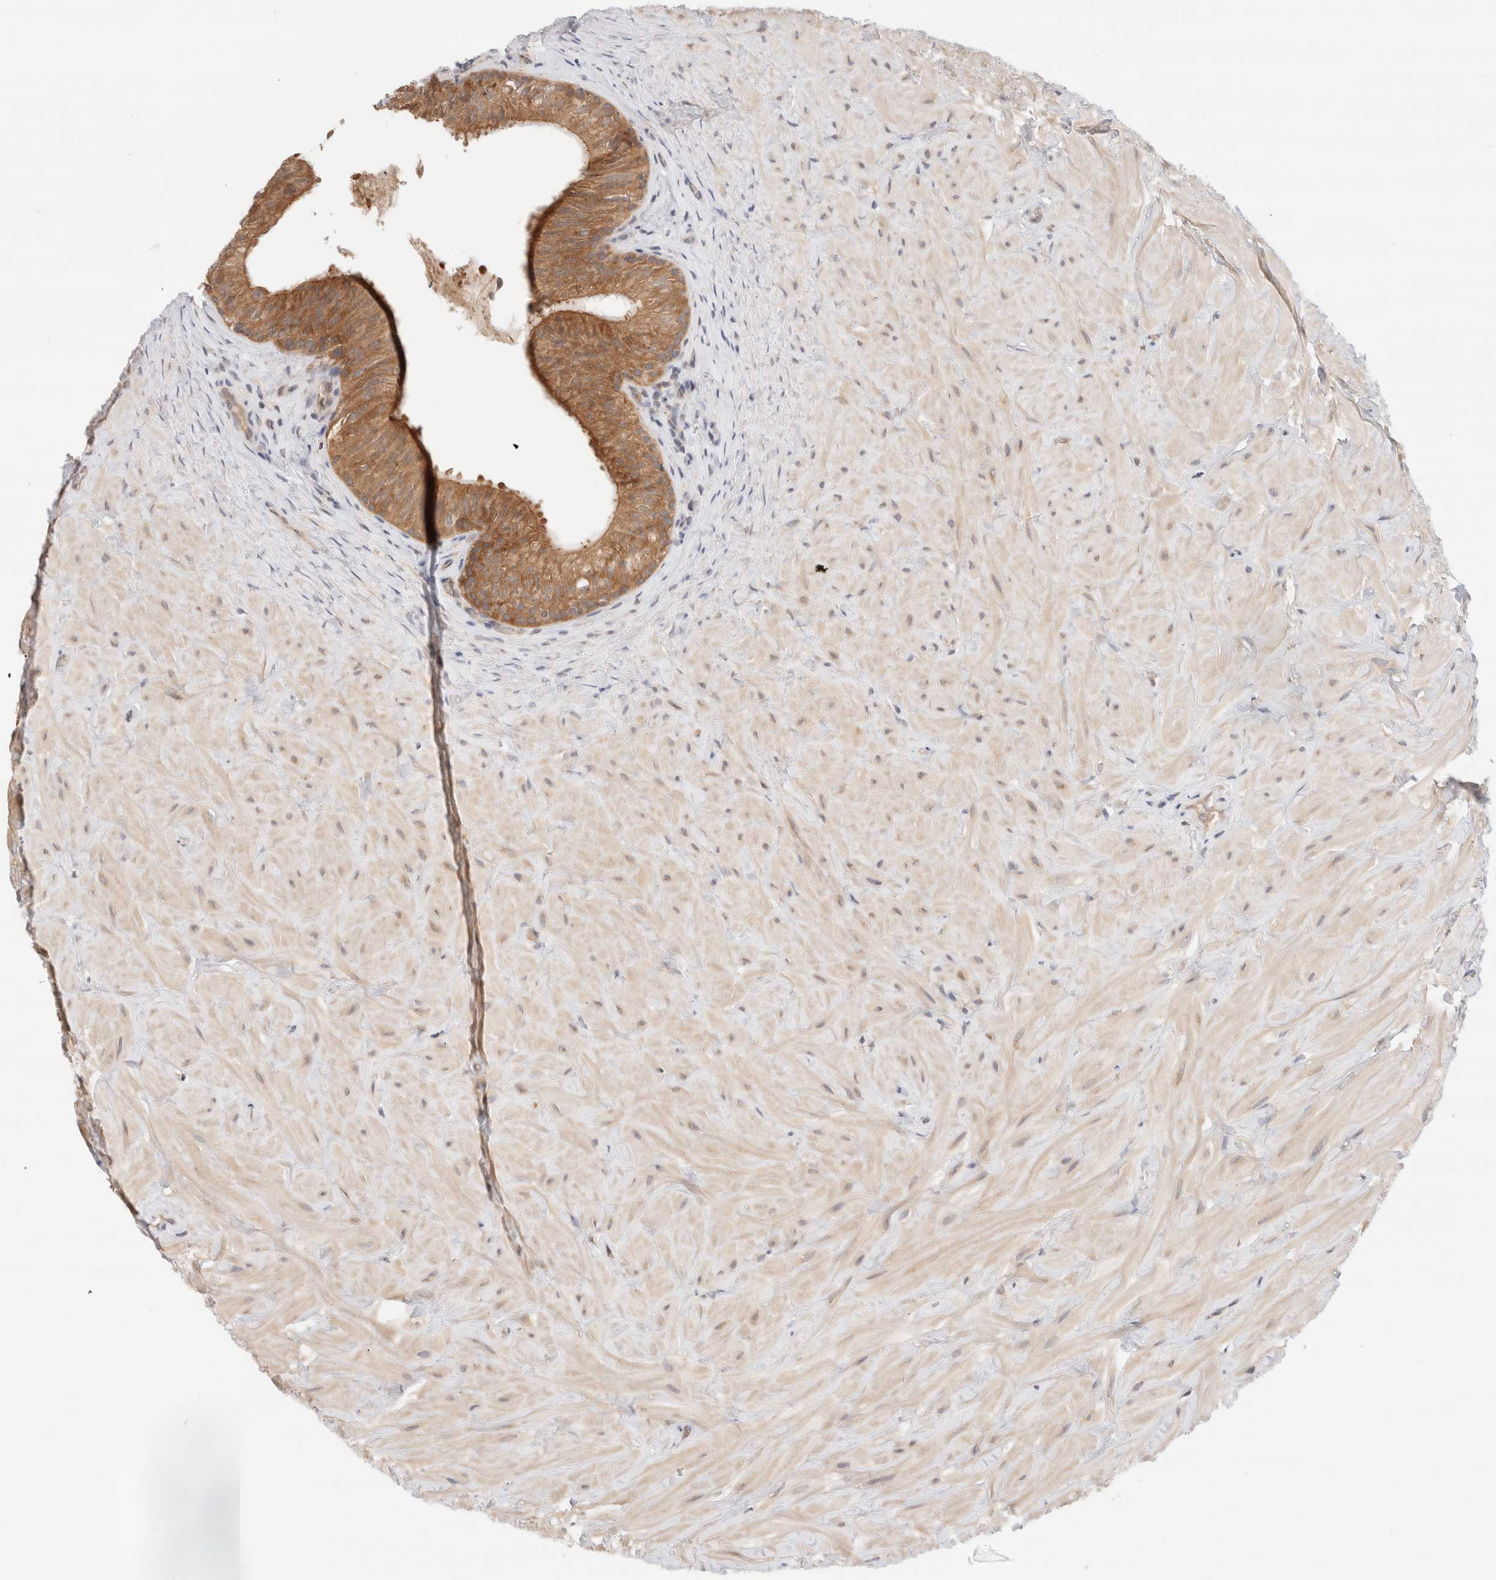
{"staining": {"intensity": "moderate", "quantity": ">75%", "location": "cytoplasmic/membranous"}, "tissue": "epididymis", "cell_type": "Glandular cells", "image_type": "normal", "snomed": [{"axis": "morphology", "description": "Normal tissue, NOS"}, {"axis": "topography", "description": "Soft tissue"}, {"axis": "topography", "description": "Epididymis"}], "caption": "Immunohistochemistry of normal human epididymis displays medium levels of moderate cytoplasmic/membranous expression in approximately >75% of glandular cells.", "gene": "C17orf97", "patient": {"sex": "male", "age": 26}}